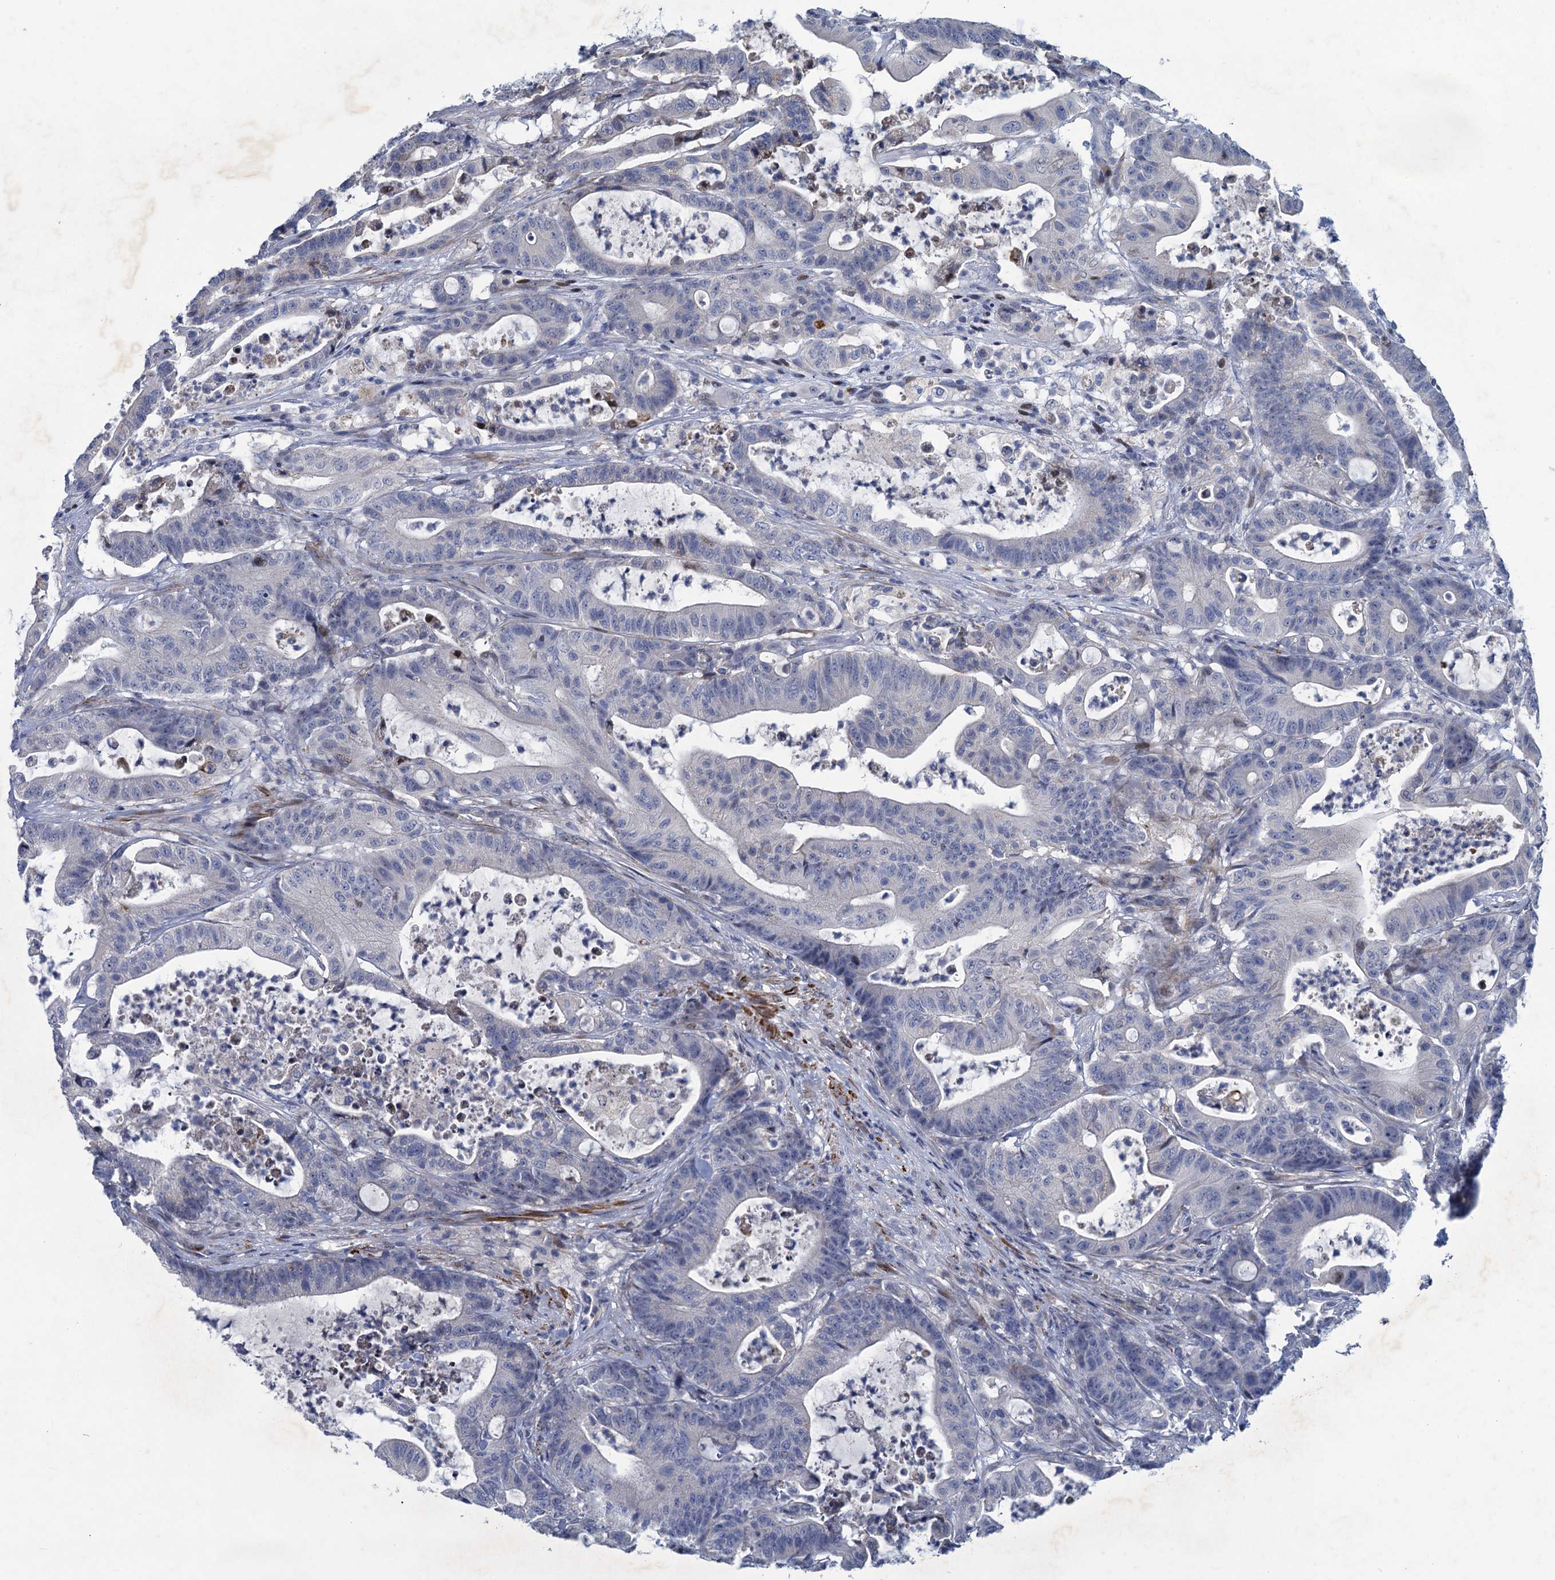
{"staining": {"intensity": "negative", "quantity": "none", "location": "none"}, "tissue": "colorectal cancer", "cell_type": "Tumor cells", "image_type": "cancer", "snomed": [{"axis": "morphology", "description": "Adenocarcinoma, NOS"}, {"axis": "topography", "description": "Colon"}], "caption": "This is a image of IHC staining of colorectal cancer (adenocarcinoma), which shows no staining in tumor cells.", "gene": "ESYT3", "patient": {"sex": "female", "age": 84}}